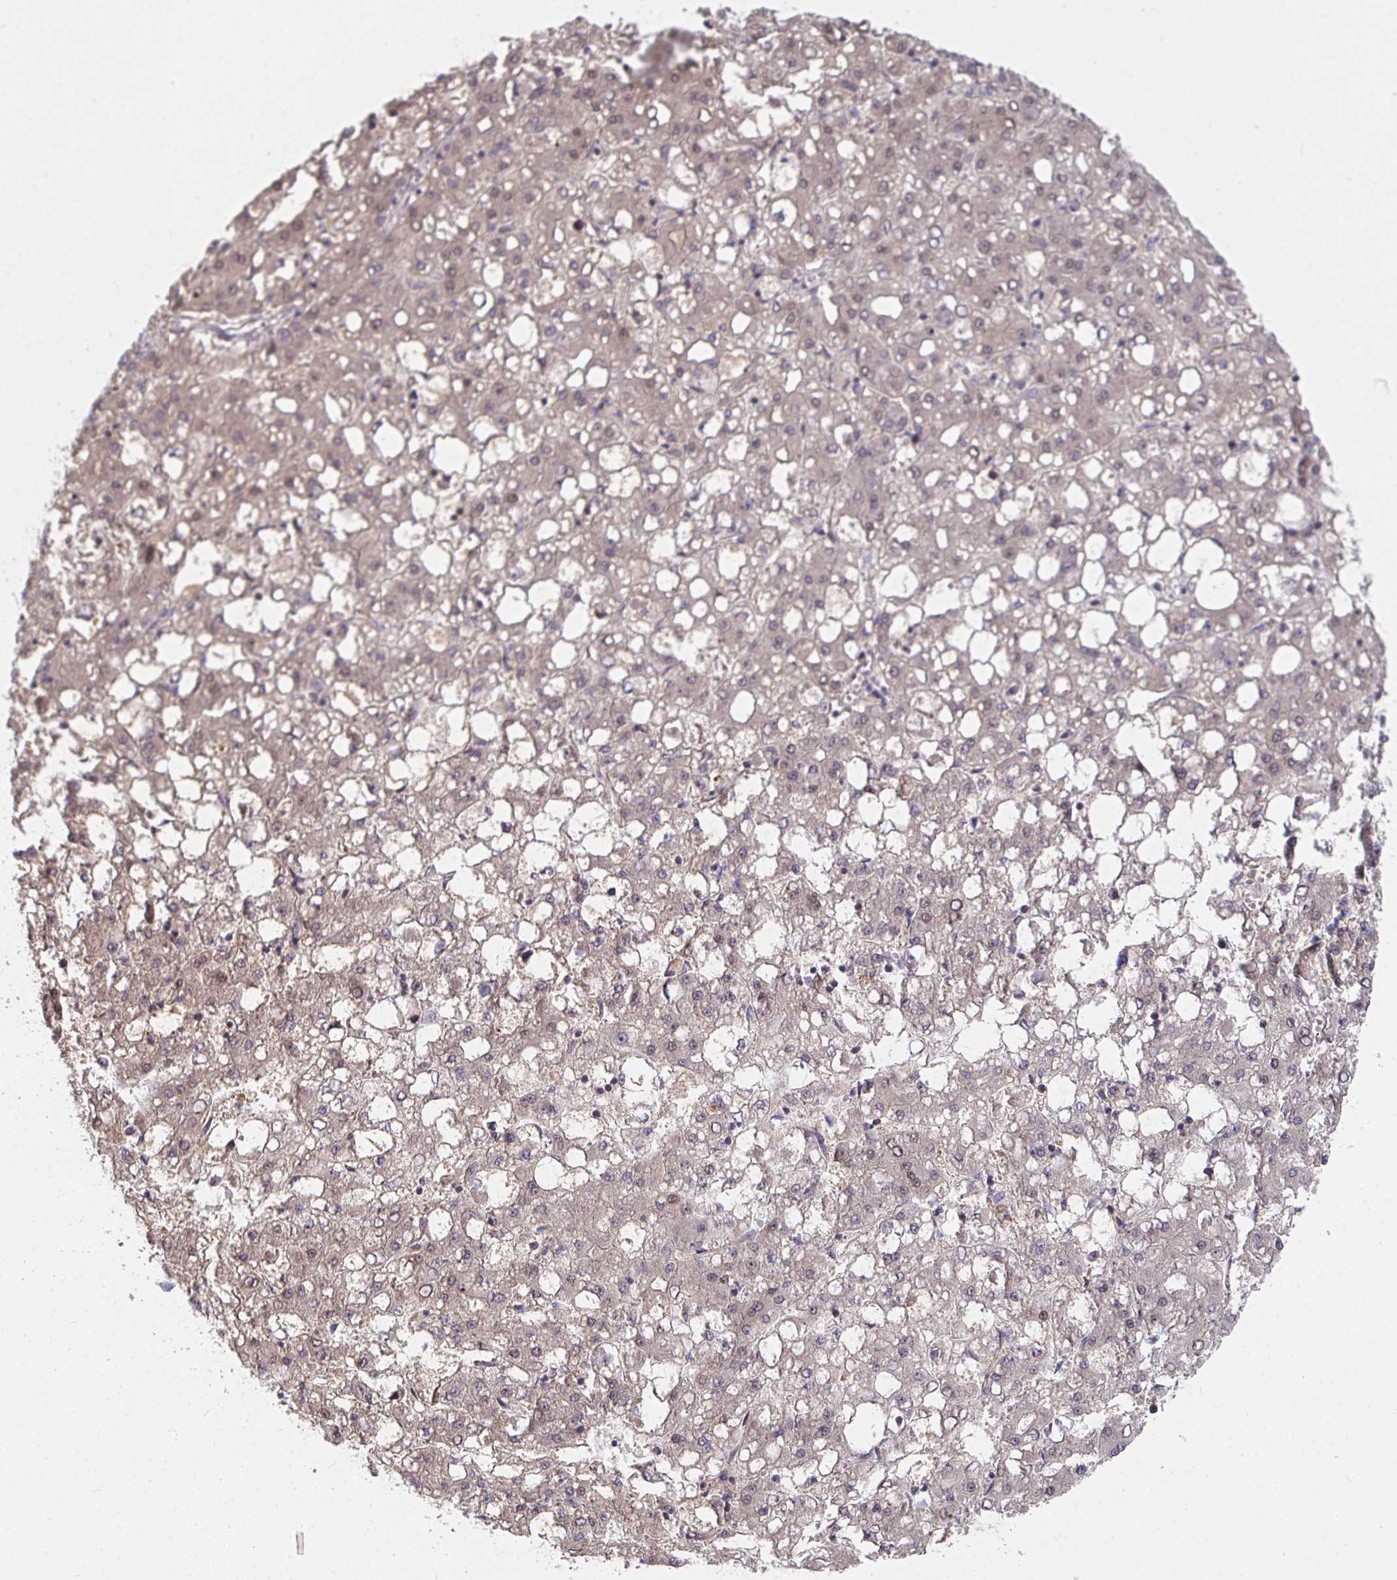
{"staining": {"intensity": "weak", "quantity": ">75%", "location": "cytoplasmic/membranous"}, "tissue": "liver cancer", "cell_type": "Tumor cells", "image_type": "cancer", "snomed": [{"axis": "morphology", "description": "Carcinoma, Hepatocellular, NOS"}, {"axis": "topography", "description": "Liver"}], "caption": "Immunohistochemical staining of human hepatocellular carcinoma (liver) reveals weak cytoplasmic/membranous protein positivity in about >75% of tumor cells.", "gene": "EIF1AD", "patient": {"sex": "male", "age": 65}}